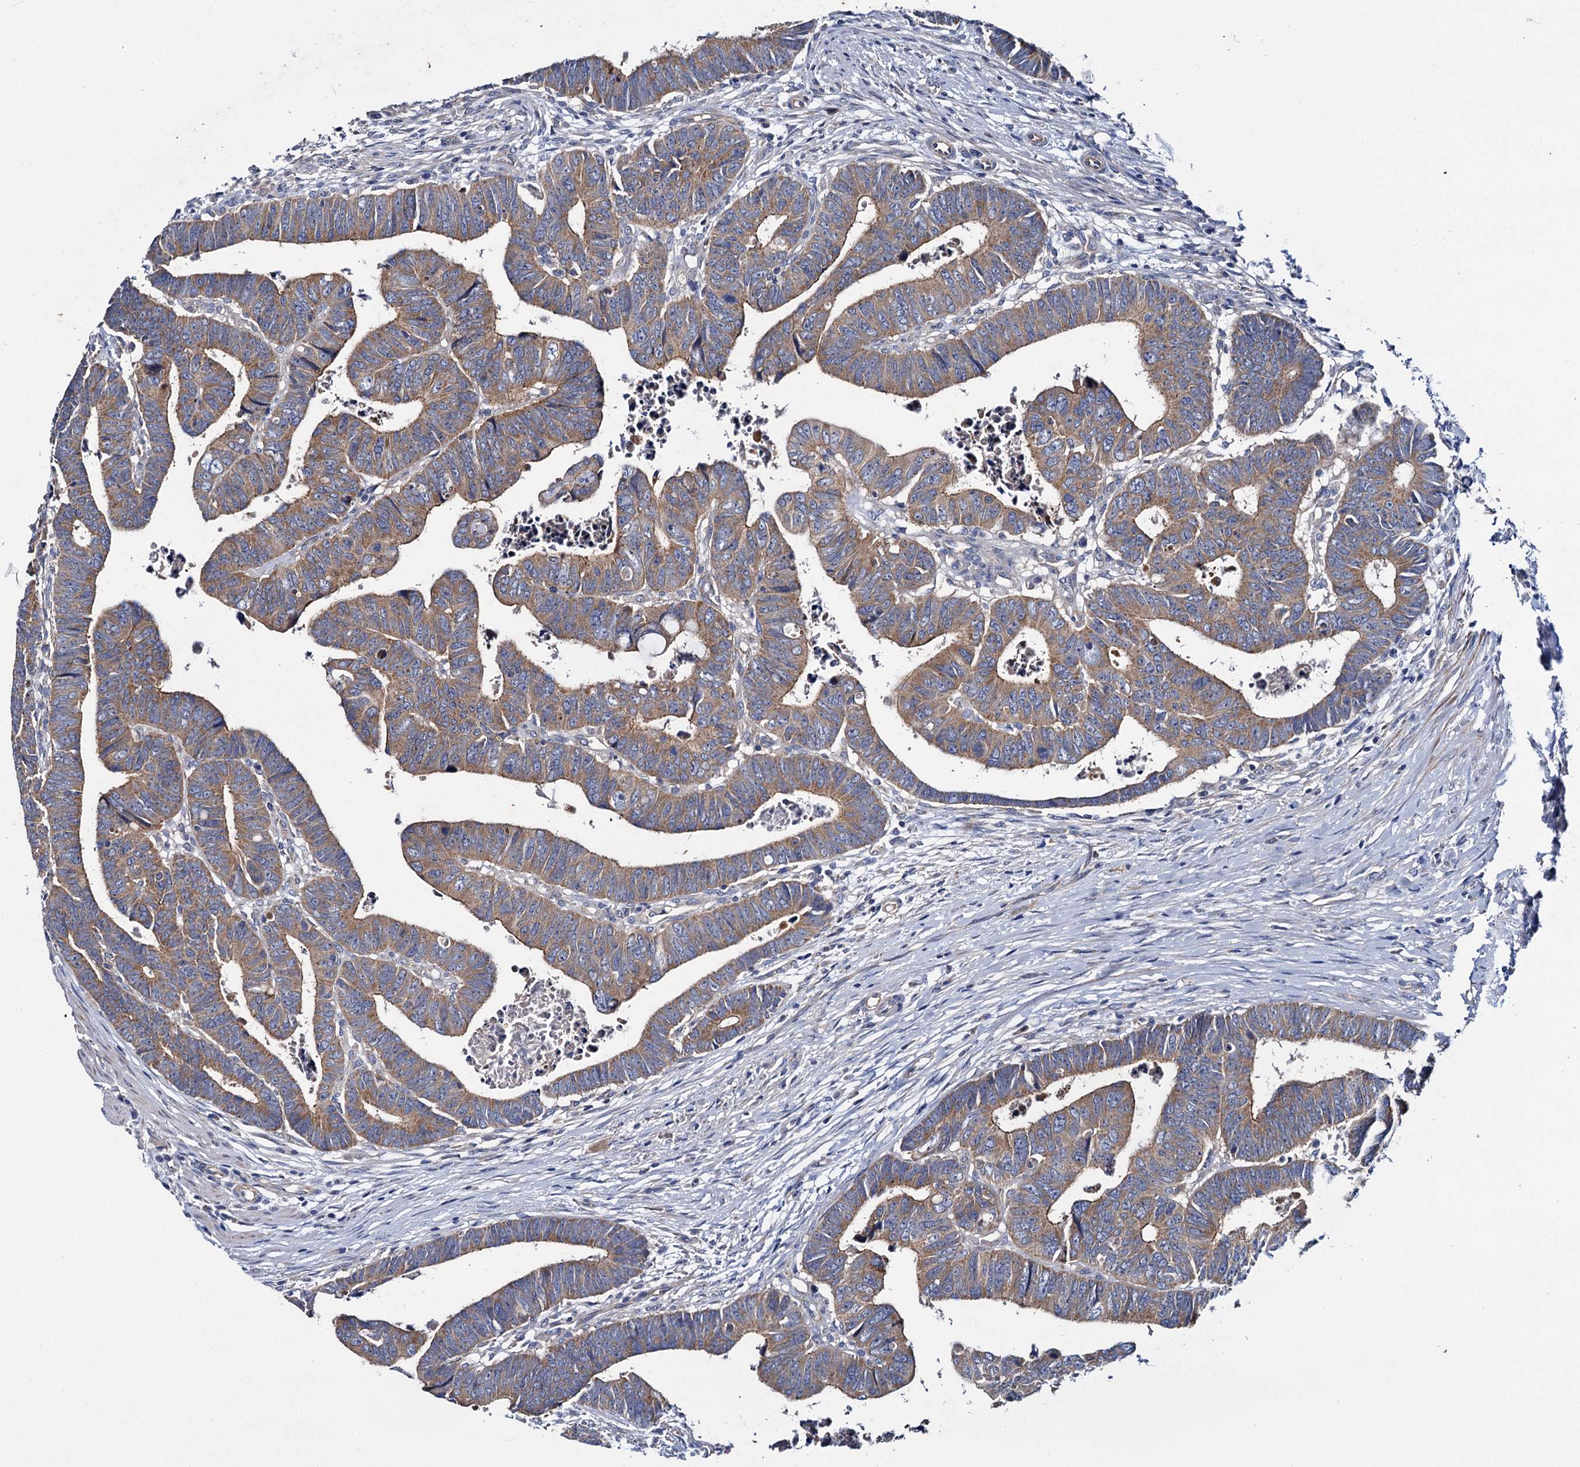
{"staining": {"intensity": "moderate", "quantity": ">75%", "location": "cytoplasmic/membranous"}, "tissue": "colorectal cancer", "cell_type": "Tumor cells", "image_type": "cancer", "snomed": [{"axis": "morphology", "description": "Normal tissue, NOS"}, {"axis": "morphology", "description": "Adenocarcinoma, NOS"}, {"axis": "topography", "description": "Rectum"}], "caption": "Adenocarcinoma (colorectal) tissue displays moderate cytoplasmic/membranous positivity in about >75% of tumor cells, visualized by immunohistochemistry. Immunohistochemistry stains the protein of interest in brown and the nuclei are stained blue.", "gene": "CEP295", "patient": {"sex": "female", "age": 65}}